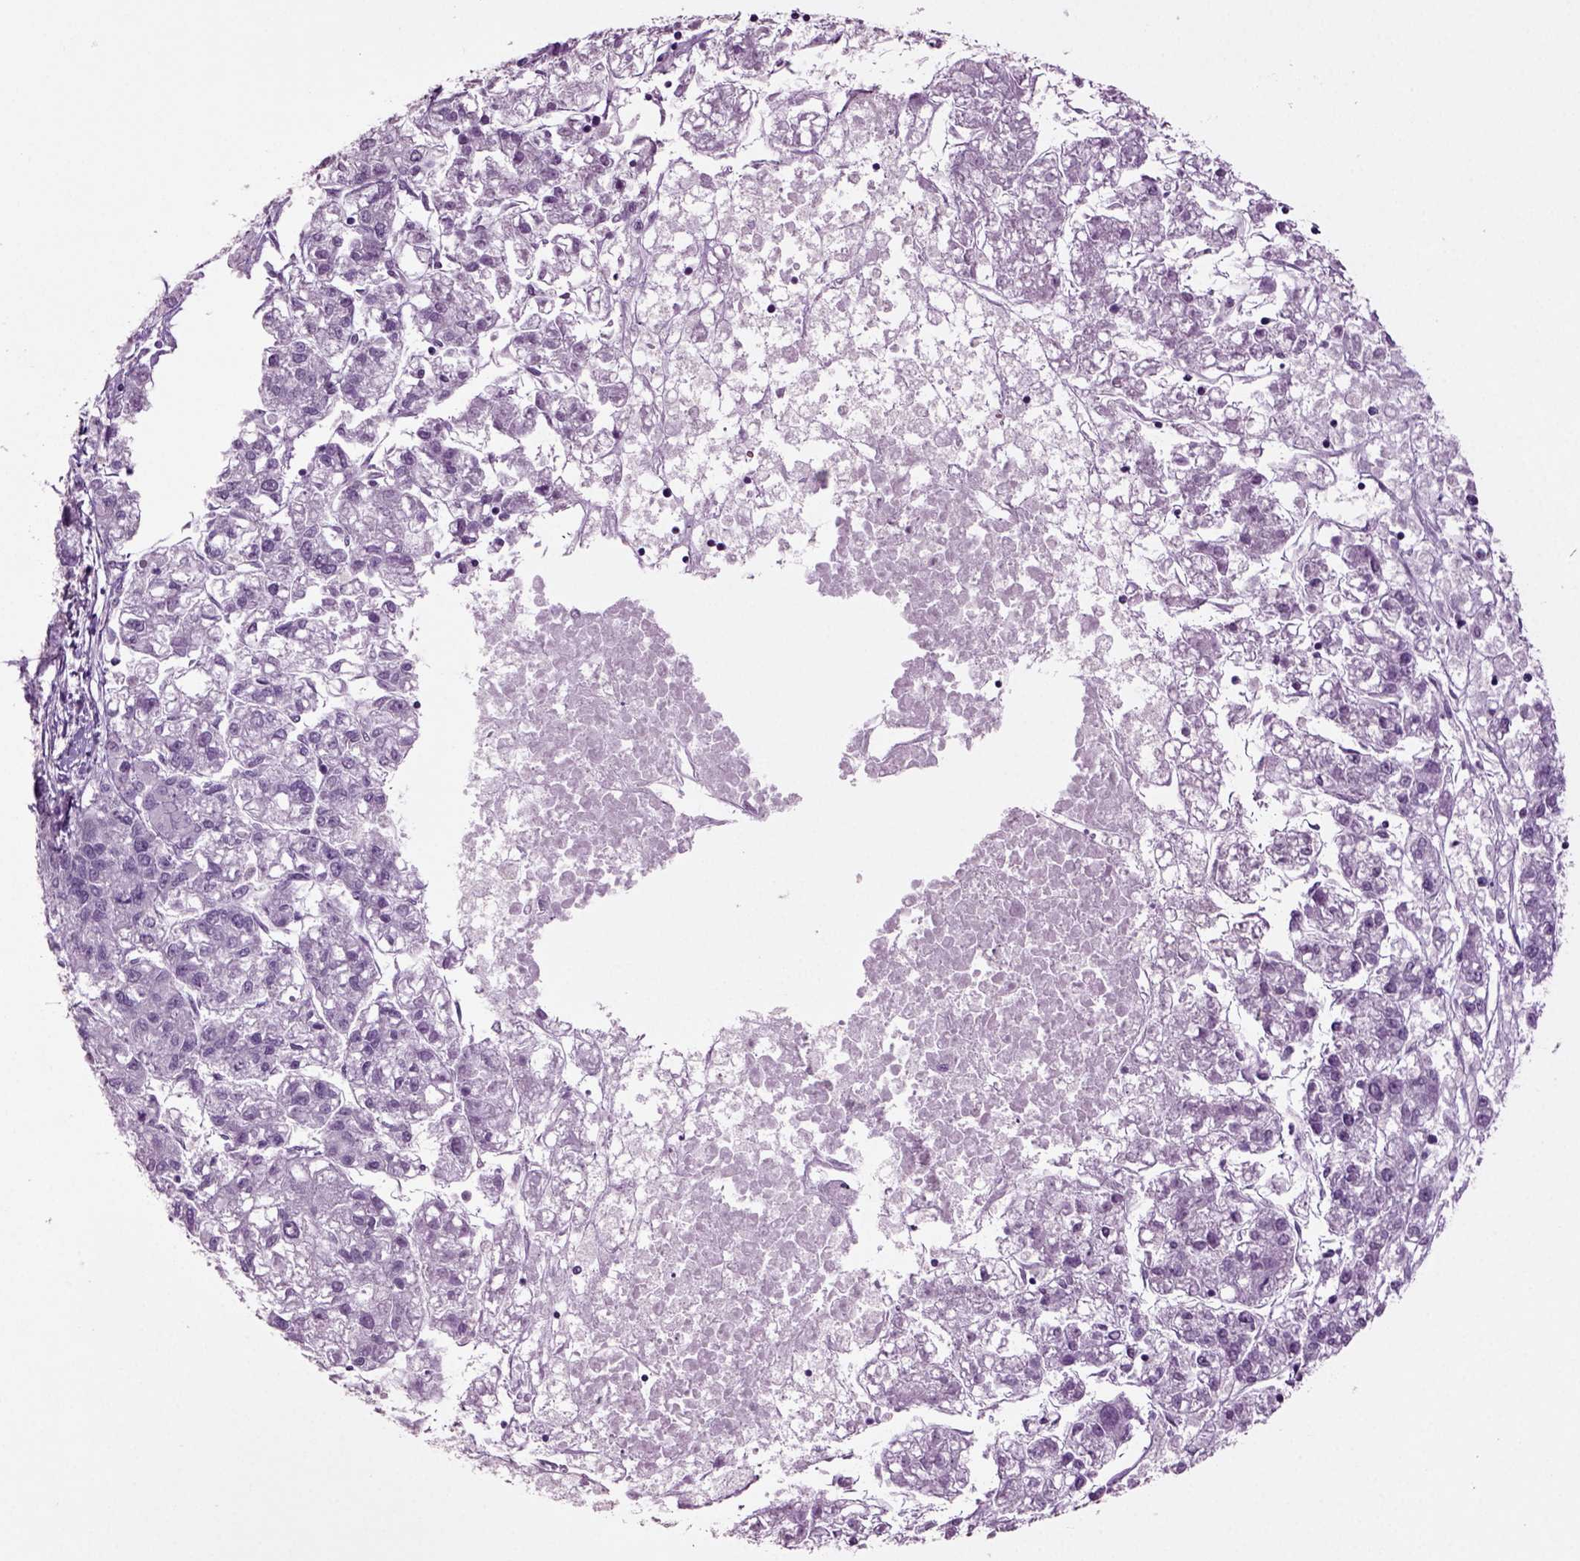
{"staining": {"intensity": "negative", "quantity": "none", "location": "none"}, "tissue": "liver cancer", "cell_type": "Tumor cells", "image_type": "cancer", "snomed": [{"axis": "morphology", "description": "Carcinoma, Hepatocellular, NOS"}, {"axis": "topography", "description": "Liver"}], "caption": "IHC micrograph of liver cancer (hepatocellular carcinoma) stained for a protein (brown), which exhibits no expression in tumor cells.", "gene": "SLC17A6", "patient": {"sex": "male", "age": 56}}